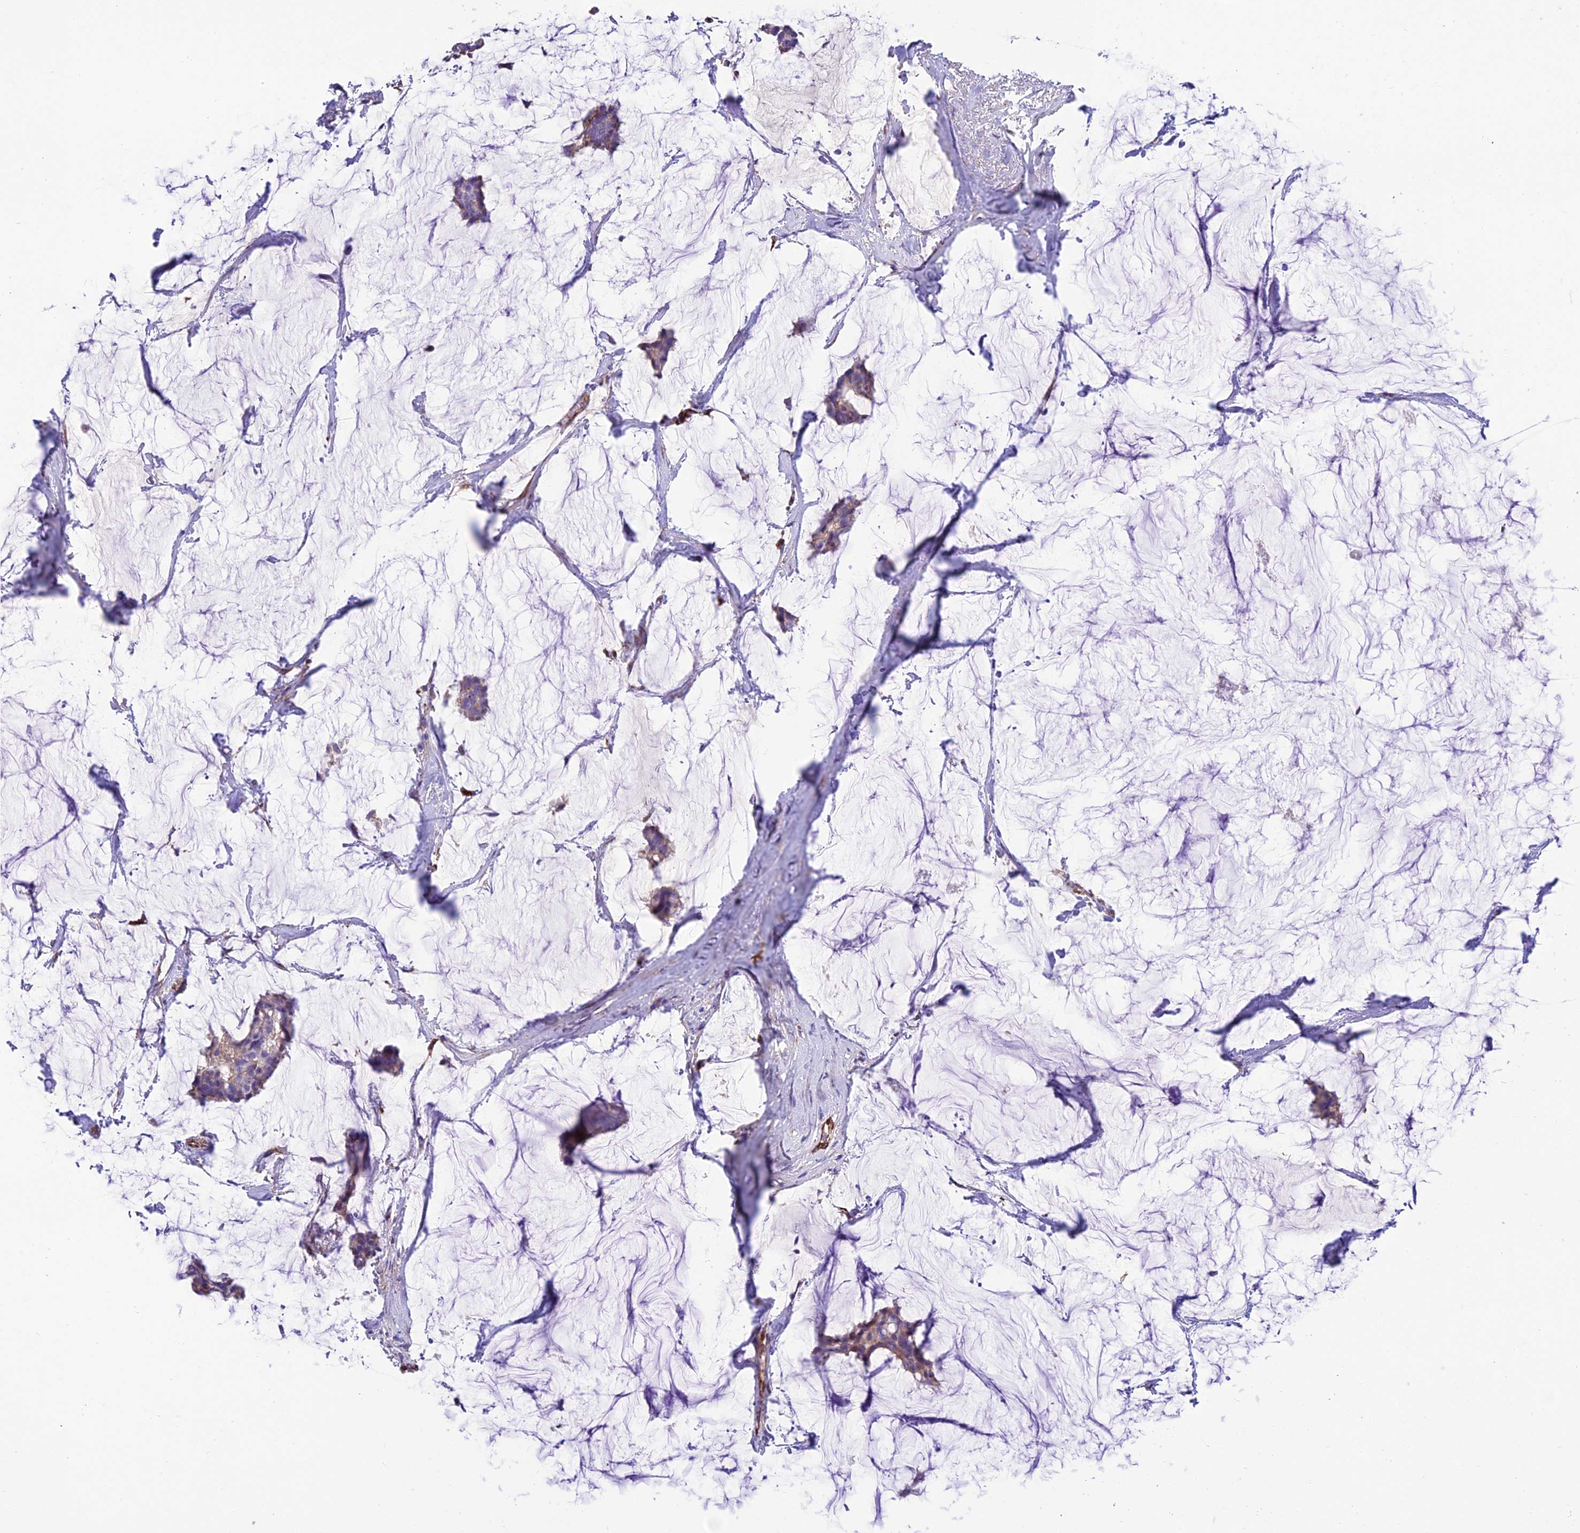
{"staining": {"intensity": "negative", "quantity": "none", "location": "none"}, "tissue": "breast cancer", "cell_type": "Tumor cells", "image_type": "cancer", "snomed": [{"axis": "morphology", "description": "Duct carcinoma"}, {"axis": "topography", "description": "Breast"}], "caption": "The histopathology image demonstrates no staining of tumor cells in breast infiltrating ductal carcinoma.", "gene": "REX1BD", "patient": {"sex": "female", "age": 93}}